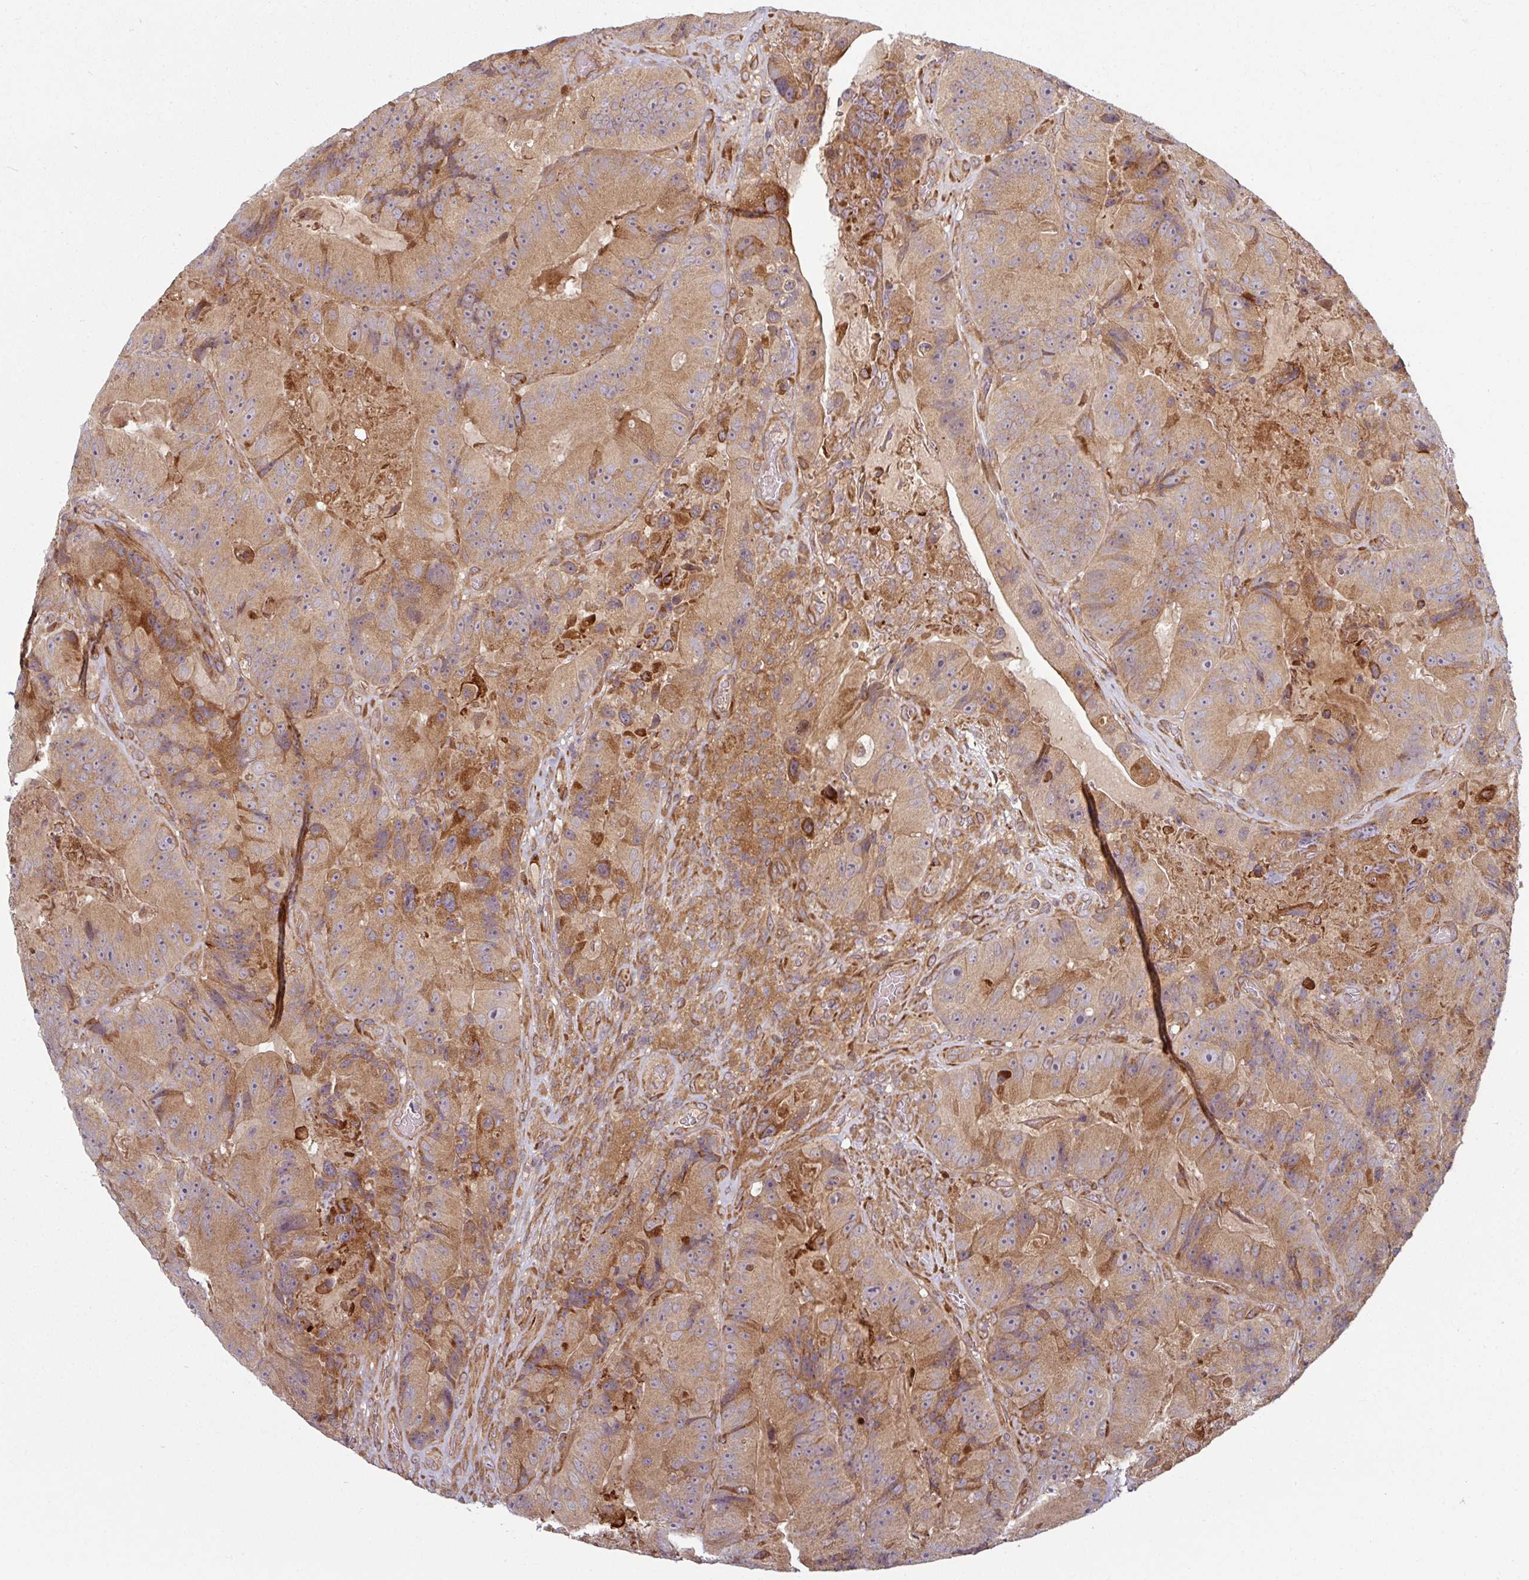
{"staining": {"intensity": "moderate", "quantity": ">75%", "location": "cytoplasmic/membranous"}, "tissue": "colorectal cancer", "cell_type": "Tumor cells", "image_type": "cancer", "snomed": [{"axis": "morphology", "description": "Adenocarcinoma, NOS"}, {"axis": "topography", "description": "Colon"}], "caption": "Tumor cells show medium levels of moderate cytoplasmic/membranous expression in approximately >75% of cells in adenocarcinoma (colorectal).", "gene": "RAB5A", "patient": {"sex": "female", "age": 86}}